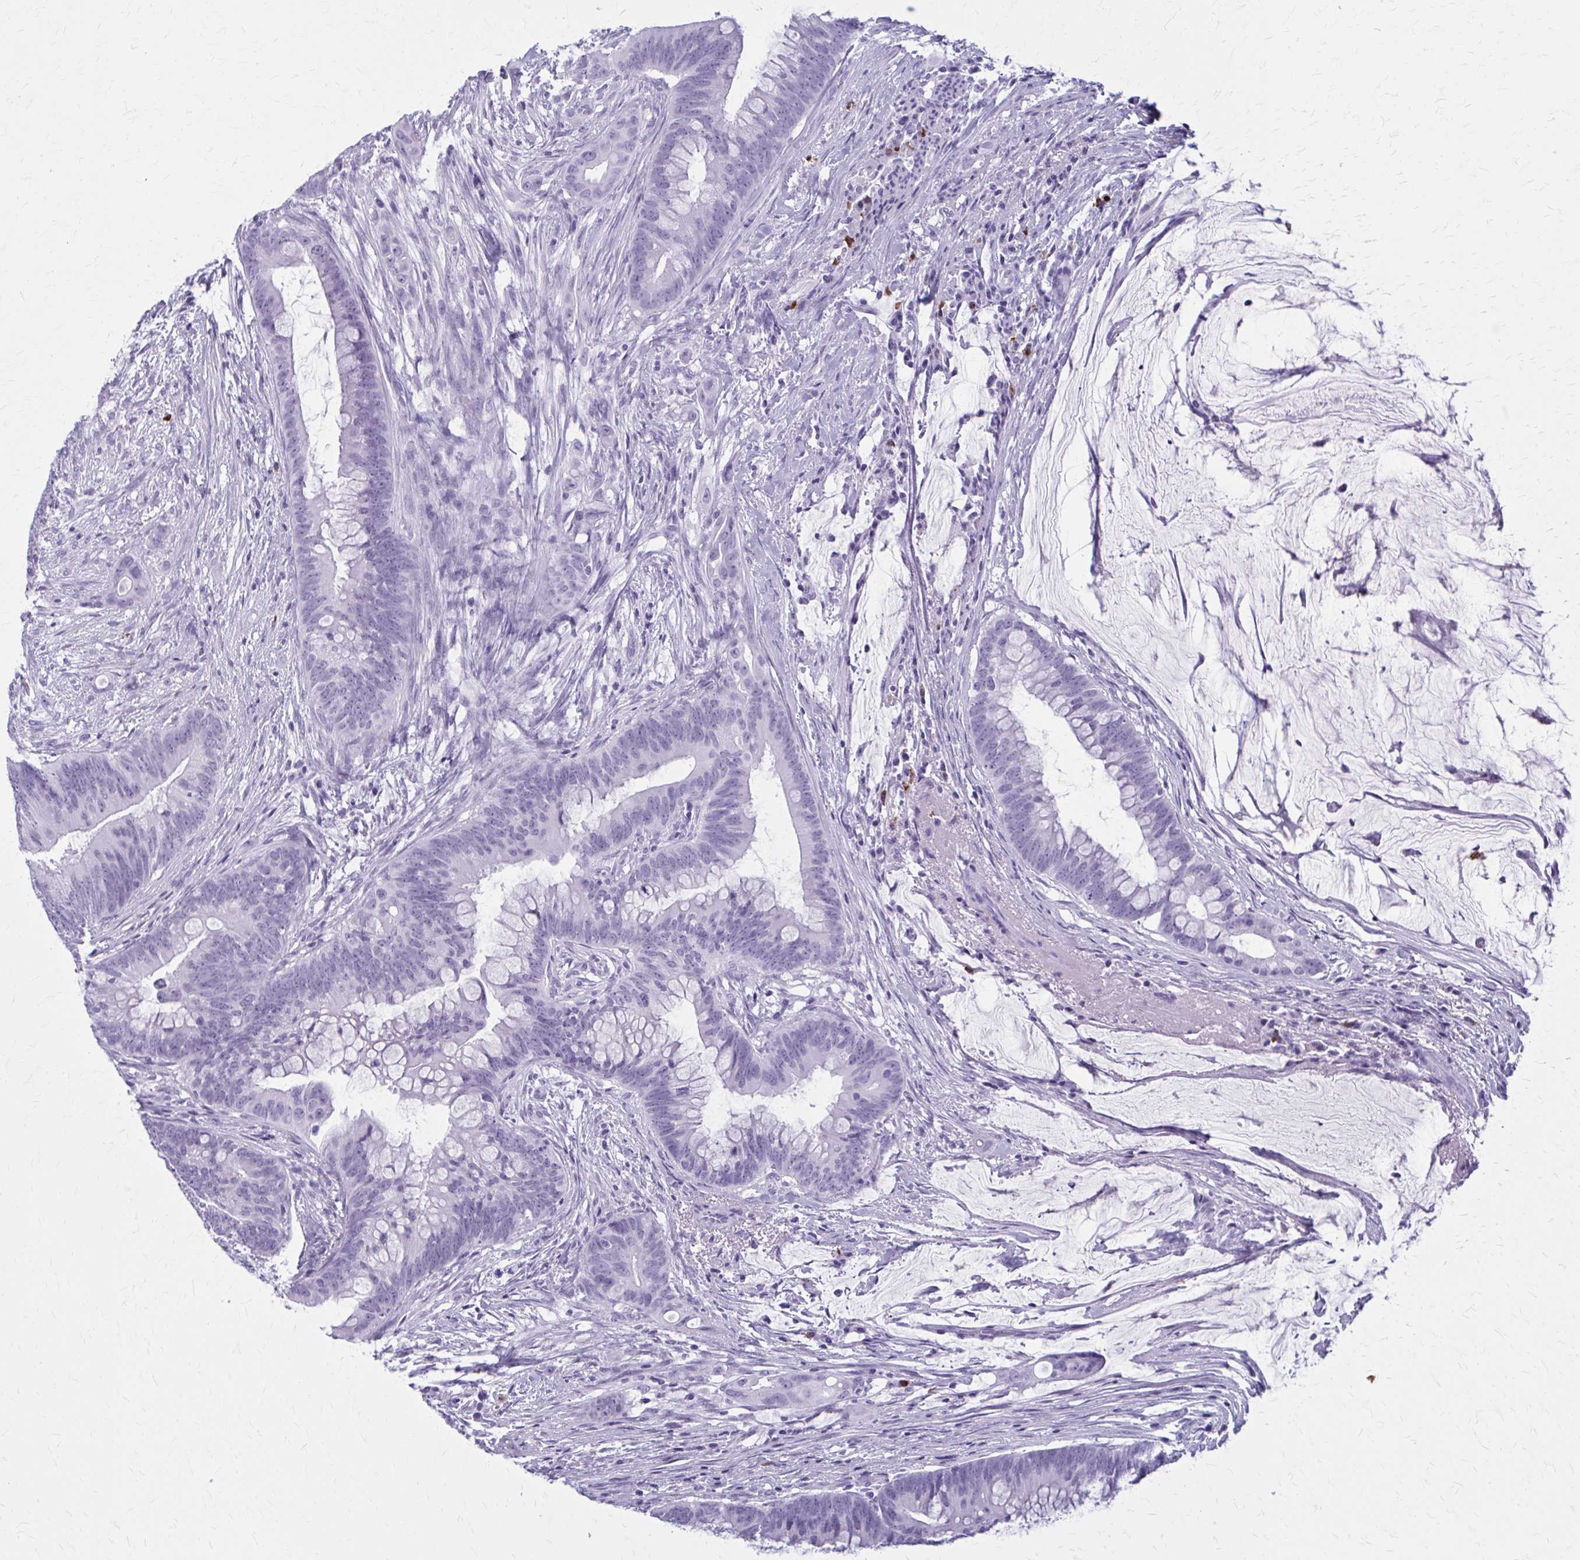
{"staining": {"intensity": "negative", "quantity": "none", "location": "none"}, "tissue": "colorectal cancer", "cell_type": "Tumor cells", "image_type": "cancer", "snomed": [{"axis": "morphology", "description": "Adenocarcinoma, NOS"}, {"axis": "topography", "description": "Colon"}], "caption": "This is an immunohistochemistry (IHC) histopathology image of colorectal cancer (adenocarcinoma). There is no expression in tumor cells.", "gene": "ZDHHC7", "patient": {"sex": "male", "age": 62}}